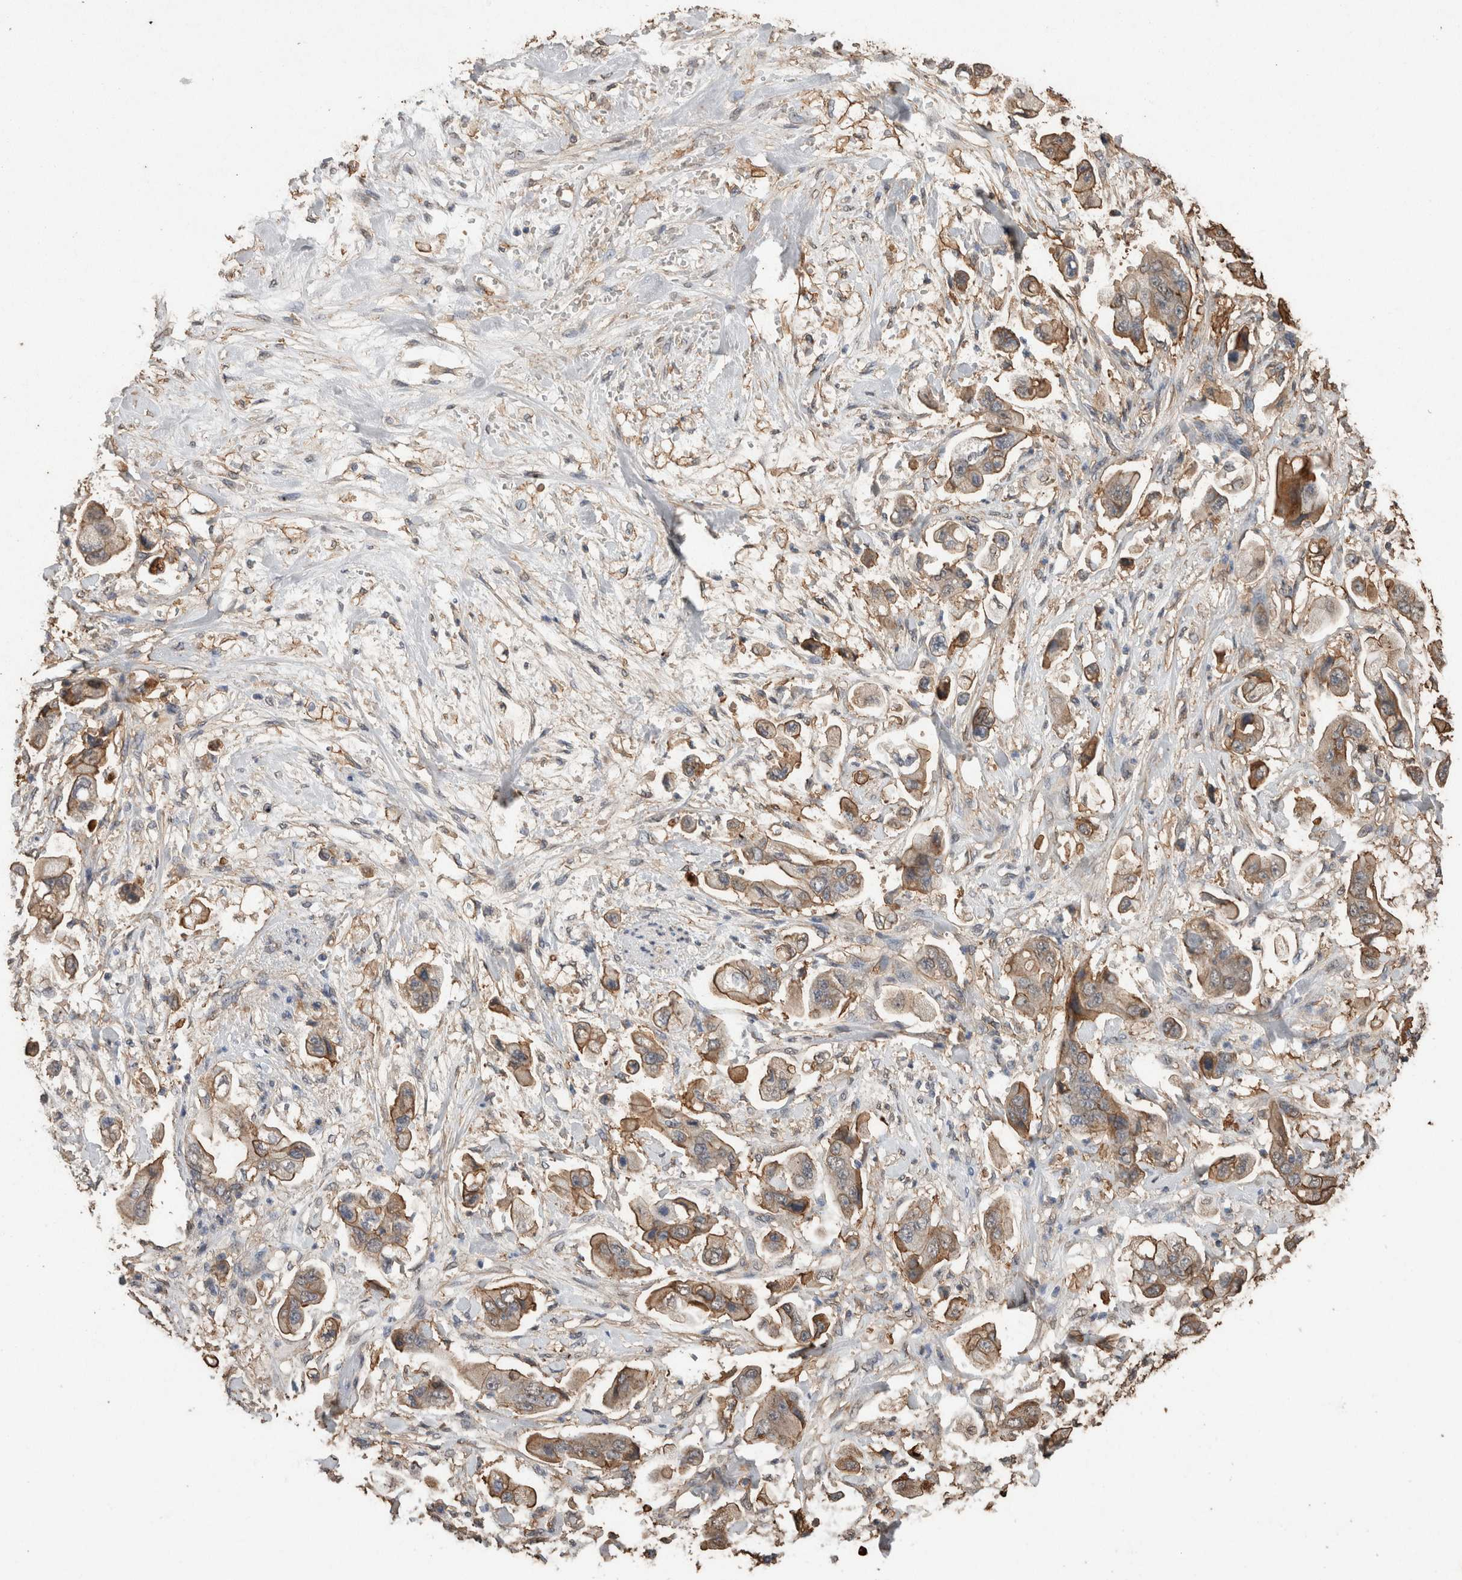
{"staining": {"intensity": "weak", "quantity": ">75%", "location": "cytoplasmic/membranous"}, "tissue": "stomach cancer", "cell_type": "Tumor cells", "image_type": "cancer", "snomed": [{"axis": "morphology", "description": "Adenocarcinoma, NOS"}, {"axis": "topography", "description": "Stomach"}], "caption": "High-power microscopy captured an immunohistochemistry micrograph of stomach cancer (adenocarcinoma), revealing weak cytoplasmic/membranous positivity in approximately >75% of tumor cells. The staining is performed using DAB (3,3'-diaminobenzidine) brown chromogen to label protein expression. The nuclei are counter-stained blue using hematoxylin.", "gene": "S100A10", "patient": {"sex": "male", "age": 62}}